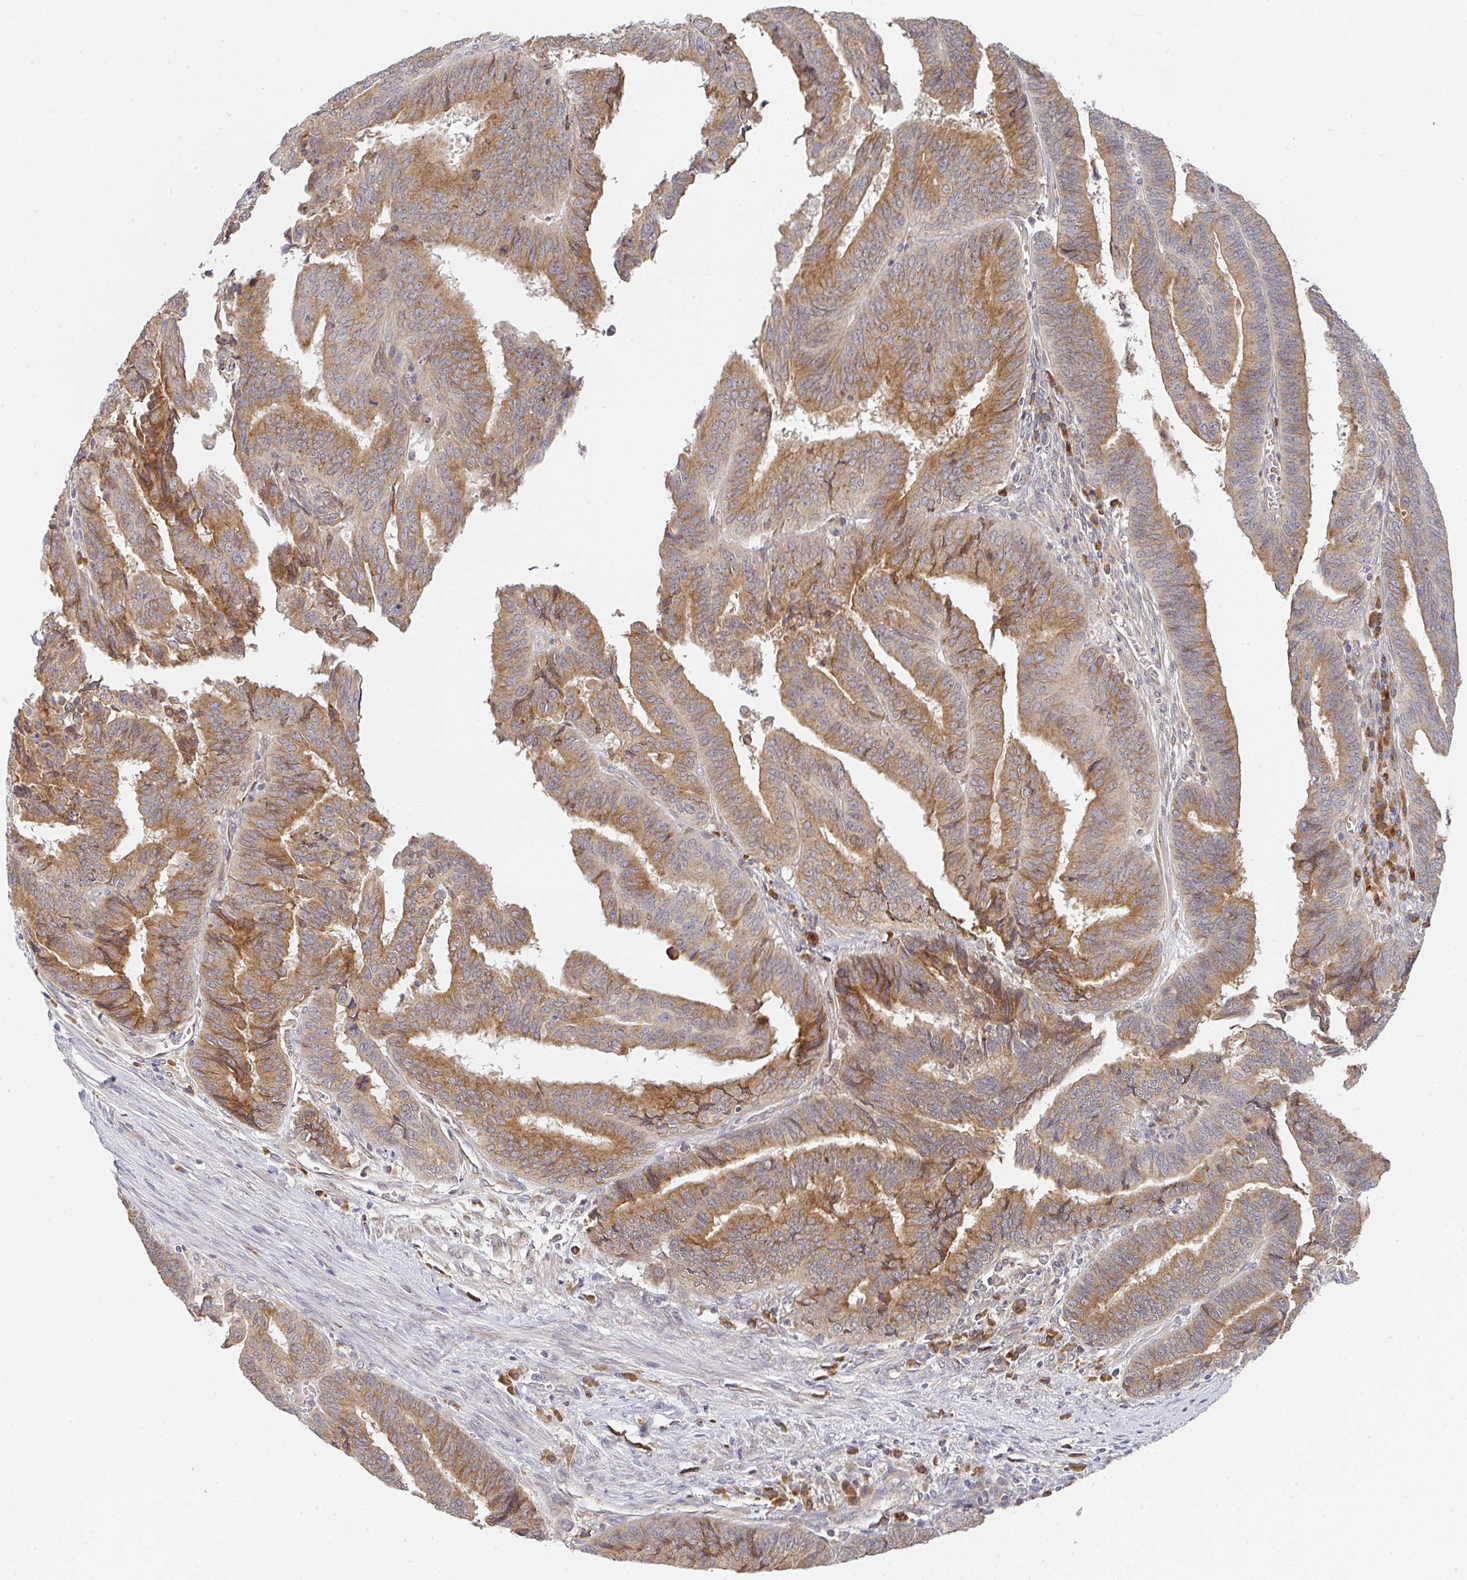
{"staining": {"intensity": "moderate", "quantity": ">75%", "location": "cytoplasmic/membranous"}, "tissue": "endometrial cancer", "cell_type": "Tumor cells", "image_type": "cancer", "snomed": [{"axis": "morphology", "description": "Adenocarcinoma, NOS"}, {"axis": "topography", "description": "Endometrium"}], "caption": "Protein expression by immunohistochemistry exhibits moderate cytoplasmic/membranous expression in about >75% of tumor cells in adenocarcinoma (endometrial).", "gene": "DERL2", "patient": {"sex": "female", "age": 65}}